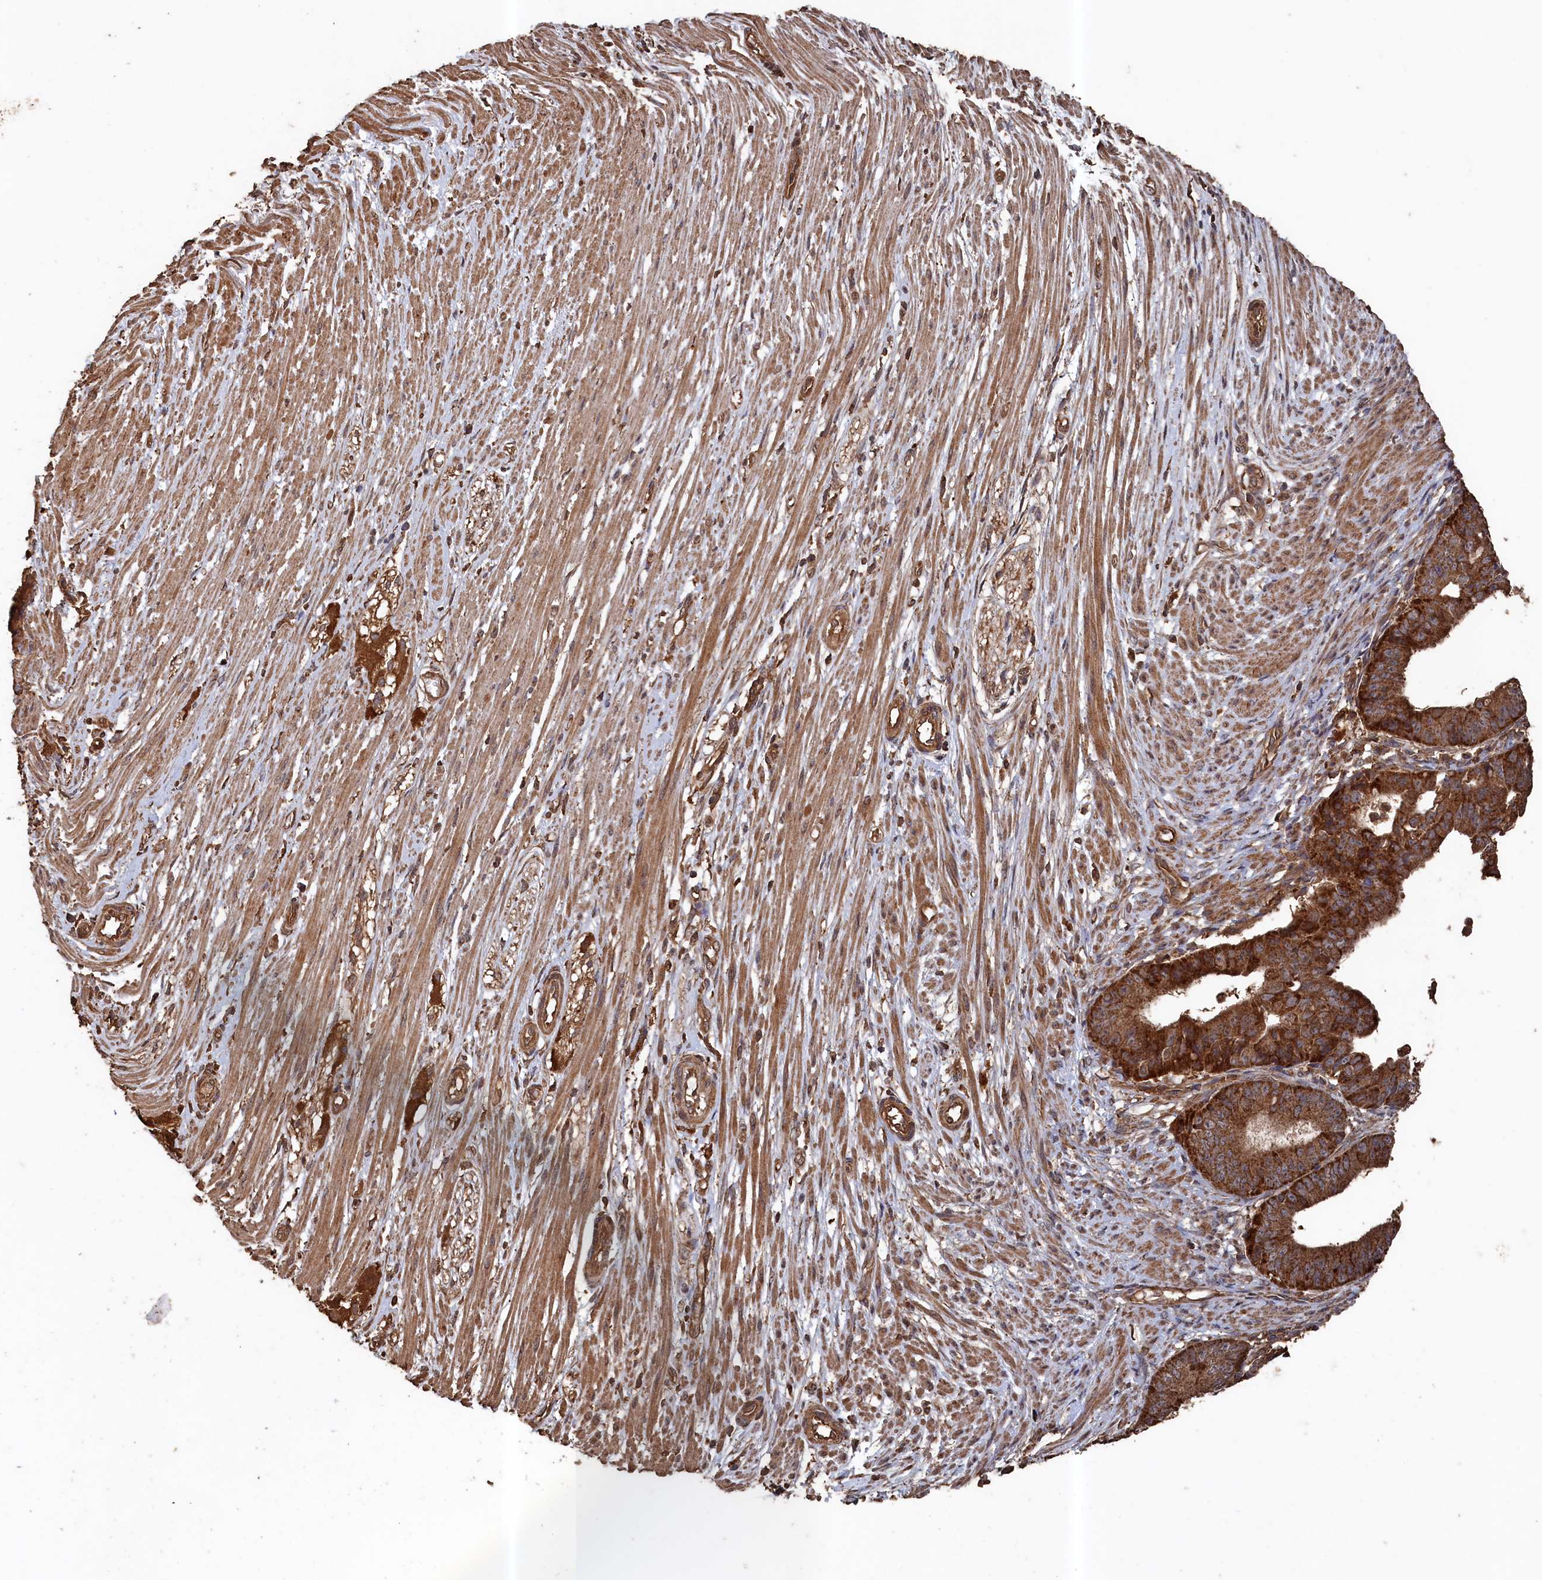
{"staining": {"intensity": "strong", "quantity": ">75%", "location": "cytoplasmic/membranous"}, "tissue": "ovarian cancer", "cell_type": "Tumor cells", "image_type": "cancer", "snomed": [{"axis": "morphology", "description": "Carcinoma, endometroid"}, {"axis": "topography", "description": "Appendix"}, {"axis": "topography", "description": "Ovary"}], "caption": "Tumor cells exhibit strong cytoplasmic/membranous expression in about >75% of cells in ovarian endometroid carcinoma.", "gene": "SNX33", "patient": {"sex": "female", "age": 42}}